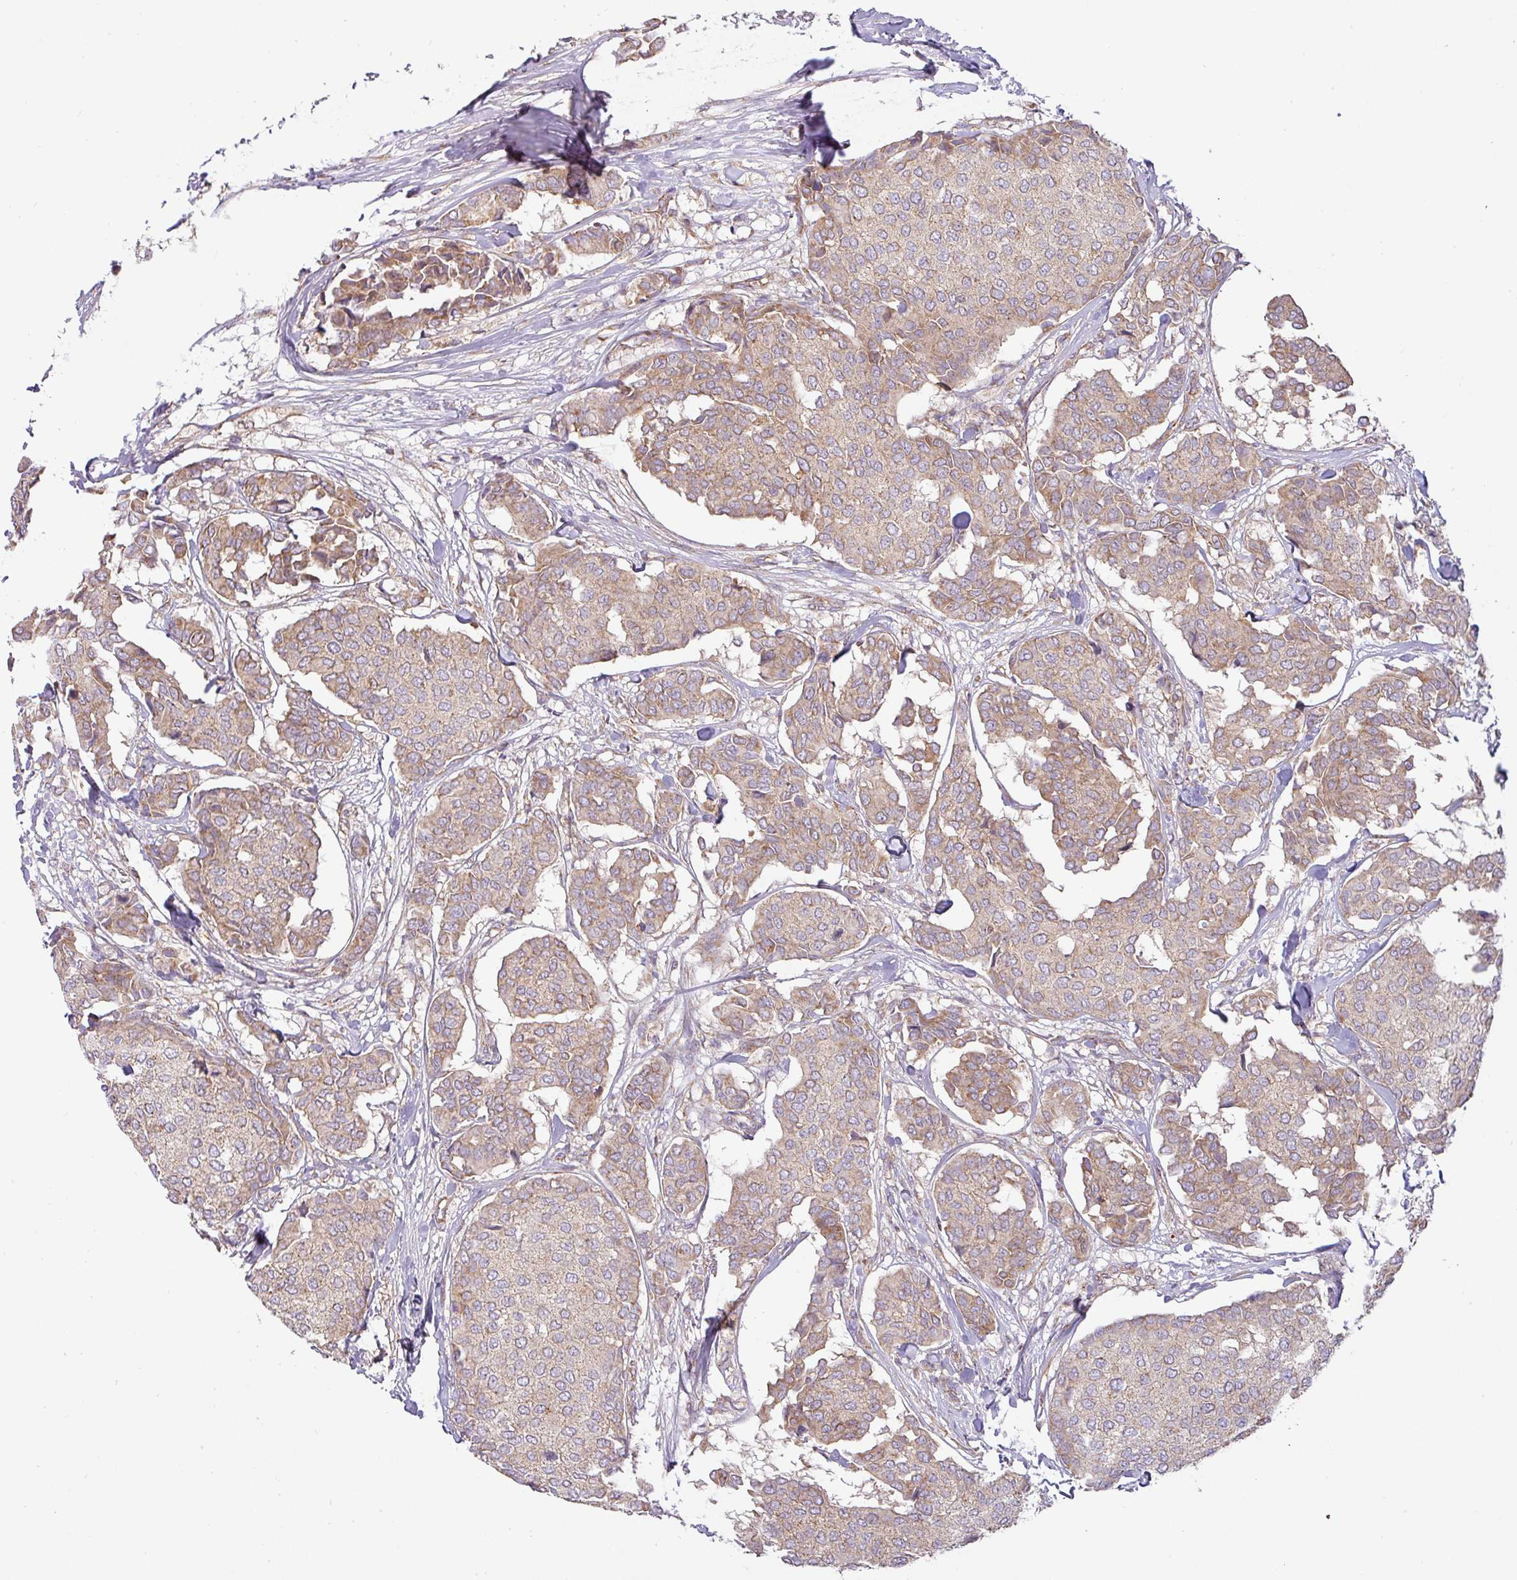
{"staining": {"intensity": "weak", "quantity": ">75%", "location": "cytoplasmic/membranous"}, "tissue": "breast cancer", "cell_type": "Tumor cells", "image_type": "cancer", "snomed": [{"axis": "morphology", "description": "Duct carcinoma"}, {"axis": "topography", "description": "Breast"}], "caption": "Brown immunohistochemical staining in breast cancer (invasive ductal carcinoma) reveals weak cytoplasmic/membranous staining in approximately >75% of tumor cells. (brown staining indicates protein expression, while blue staining denotes nuclei).", "gene": "ZNF211", "patient": {"sex": "female", "age": 75}}